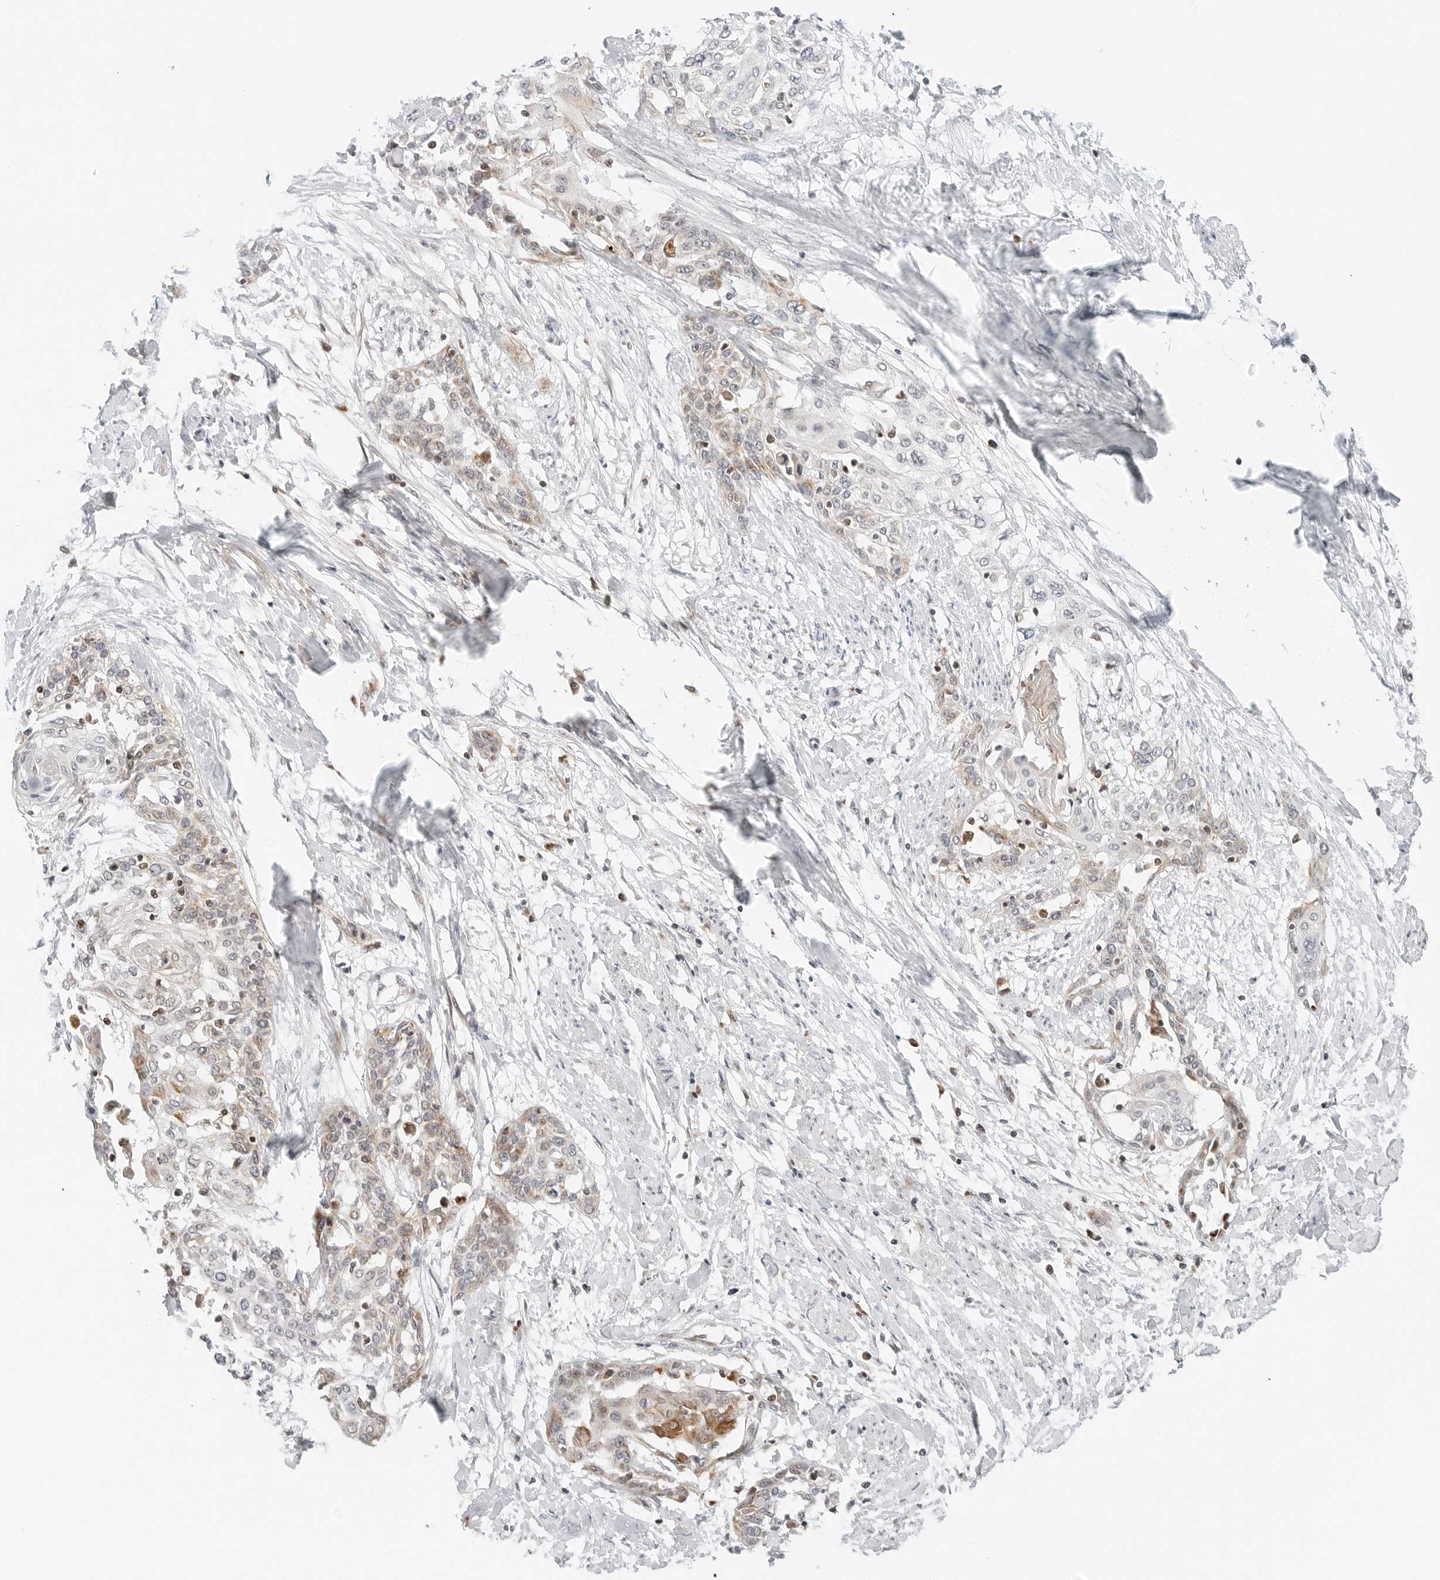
{"staining": {"intensity": "weak", "quantity": ">75%", "location": "cytoplasmic/membranous"}, "tissue": "cervical cancer", "cell_type": "Tumor cells", "image_type": "cancer", "snomed": [{"axis": "morphology", "description": "Squamous cell carcinoma, NOS"}, {"axis": "topography", "description": "Cervix"}], "caption": "Cervical cancer (squamous cell carcinoma) stained with a brown dye exhibits weak cytoplasmic/membranous positive staining in about >75% of tumor cells.", "gene": "DYRK4", "patient": {"sex": "female", "age": 57}}